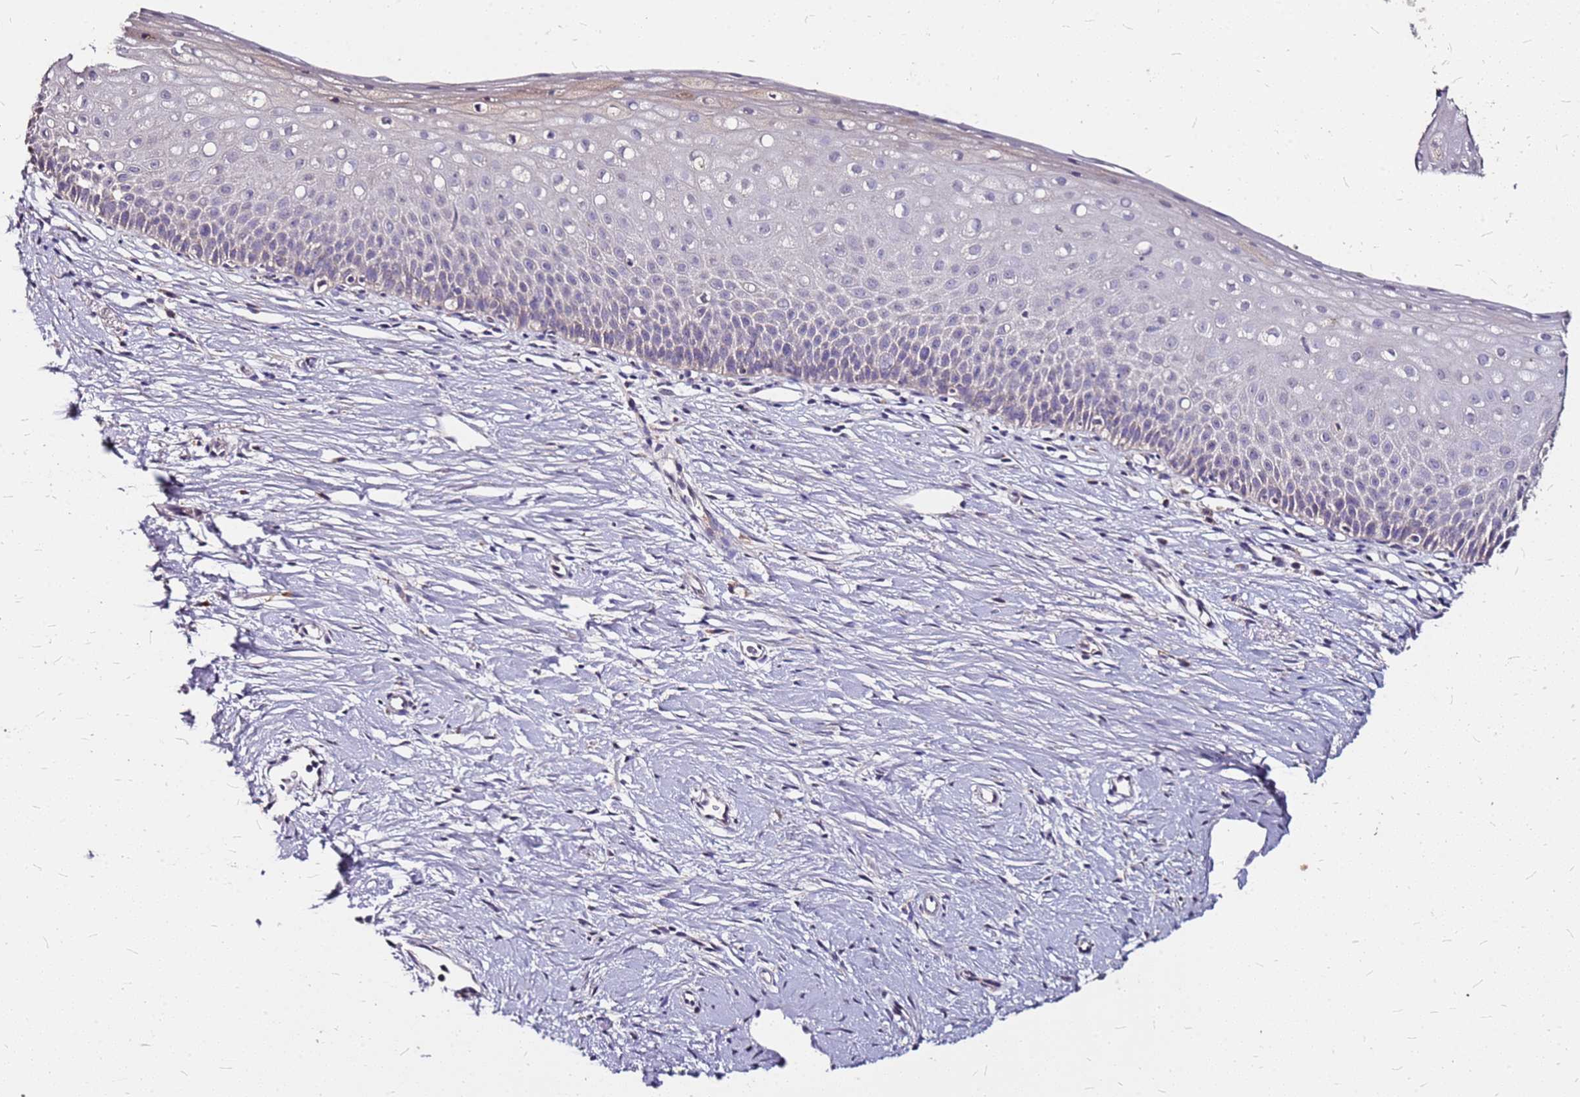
{"staining": {"intensity": "weak", "quantity": "25%-75%", "location": "cytoplasmic/membranous"}, "tissue": "cervix", "cell_type": "Glandular cells", "image_type": "normal", "snomed": [{"axis": "morphology", "description": "Normal tissue, NOS"}, {"axis": "topography", "description": "Cervix"}], "caption": "Immunohistochemical staining of unremarkable human cervix displays low levels of weak cytoplasmic/membranous expression in about 25%-75% of glandular cells.", "gene": "DCDC2C", "patient": {"sex": "female", "age": 57}}